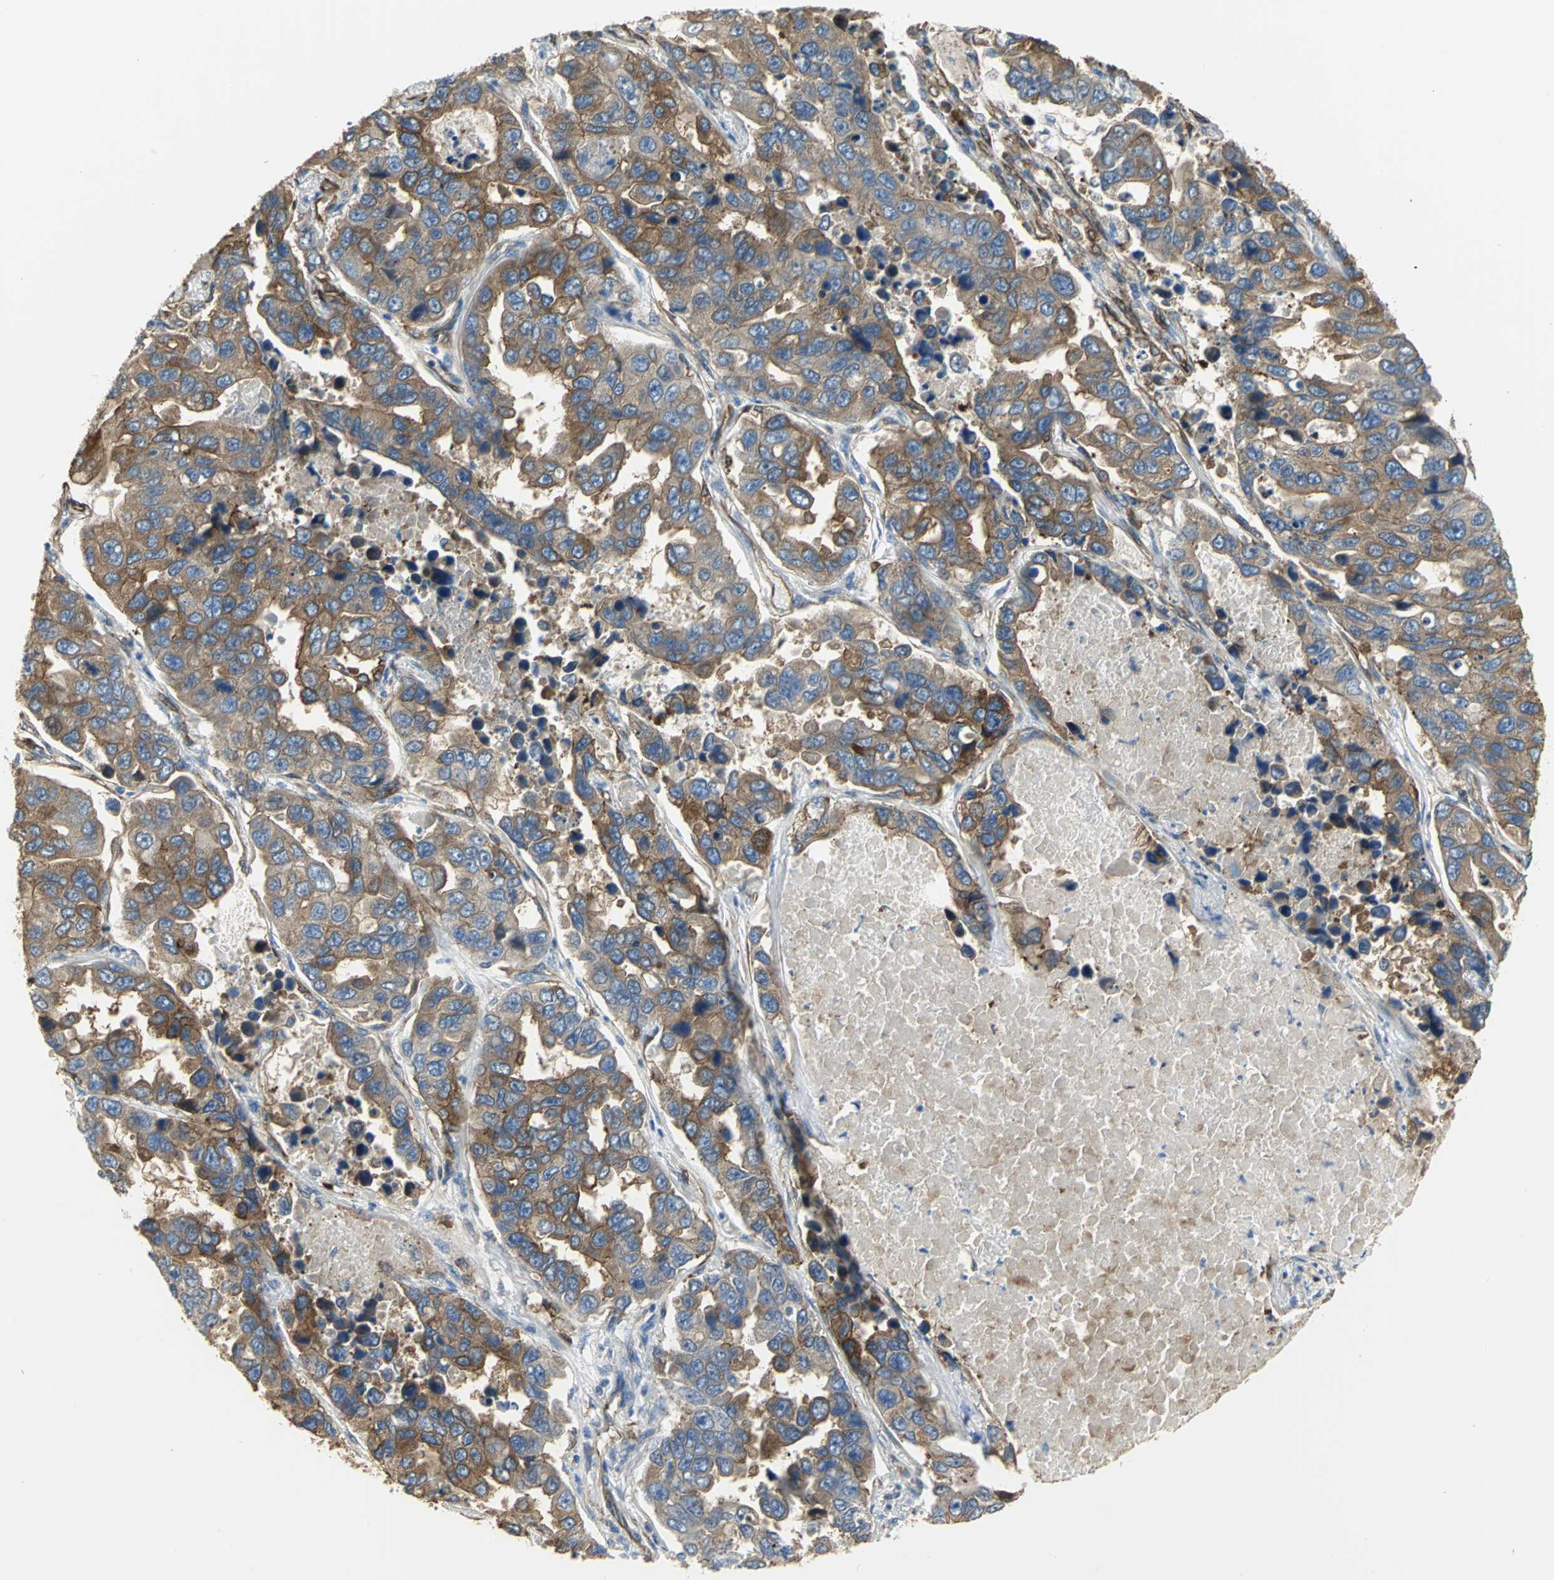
{"staining": {"intensity": "strong", "quantity": ">75%", "location": "cytoplasmic/membranous"}, "tissue": "lung cancer", "cell_type": "Tumor cells", "image_type": "cancer", "snomed": [{"axis": "morphology", "description": "Adenocarcinoma, NOS"}, {"axis": "topography", "description": "Lung"}], "caption": "A photomicrograph of lung cancer stained for a protein demonstrates strong cytoplasmic/membranous brown staining in tumor cells. (Brightfield microscopy of DAB IHC at high magnification).", "gene": "FLNB", "patient": {"sex": "male", "age": 64}}